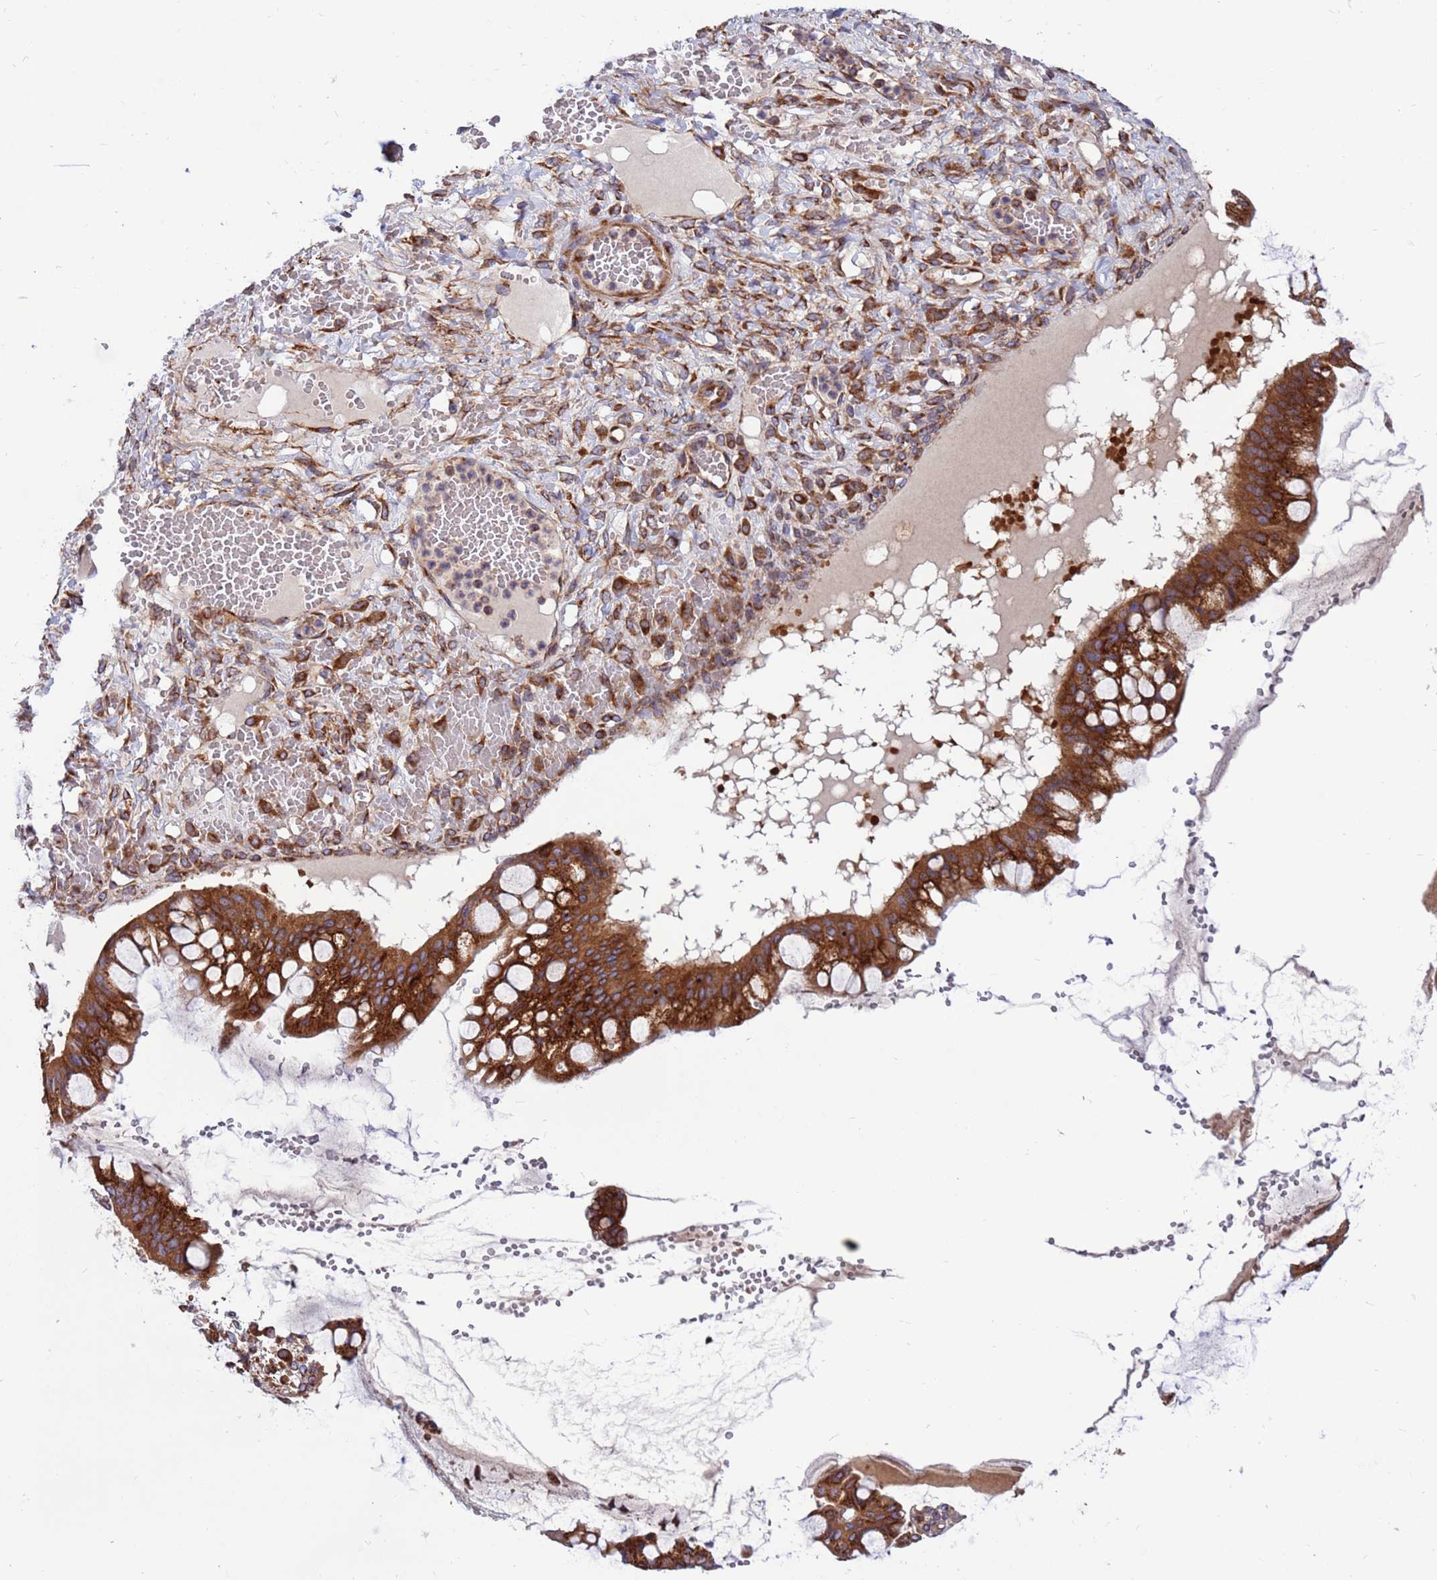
{"staining": {"intensity": "strong", "quantity": ">75%", "location": "cytoplasmic/membranous"}, "tissue": "ovarian cancer", "cell_type": "Tumor cells", "image_type": "cancer", "snomed": [{"axis": "morphology", "description": "Cystadenocarcinoma, mucinous, NOS"}, {"axis": "topography", "description": "Ovary"}], "caption": "Mucinous cystadenocarcinoma (ovarian) stained with immunohistochemistry (IHC) shows strong cytoplasmic/membranous positivity in approximately >75% of tumor cells.", "gene": "ZC3HAV1", "patient": {"sex": "female", "age": 73}}